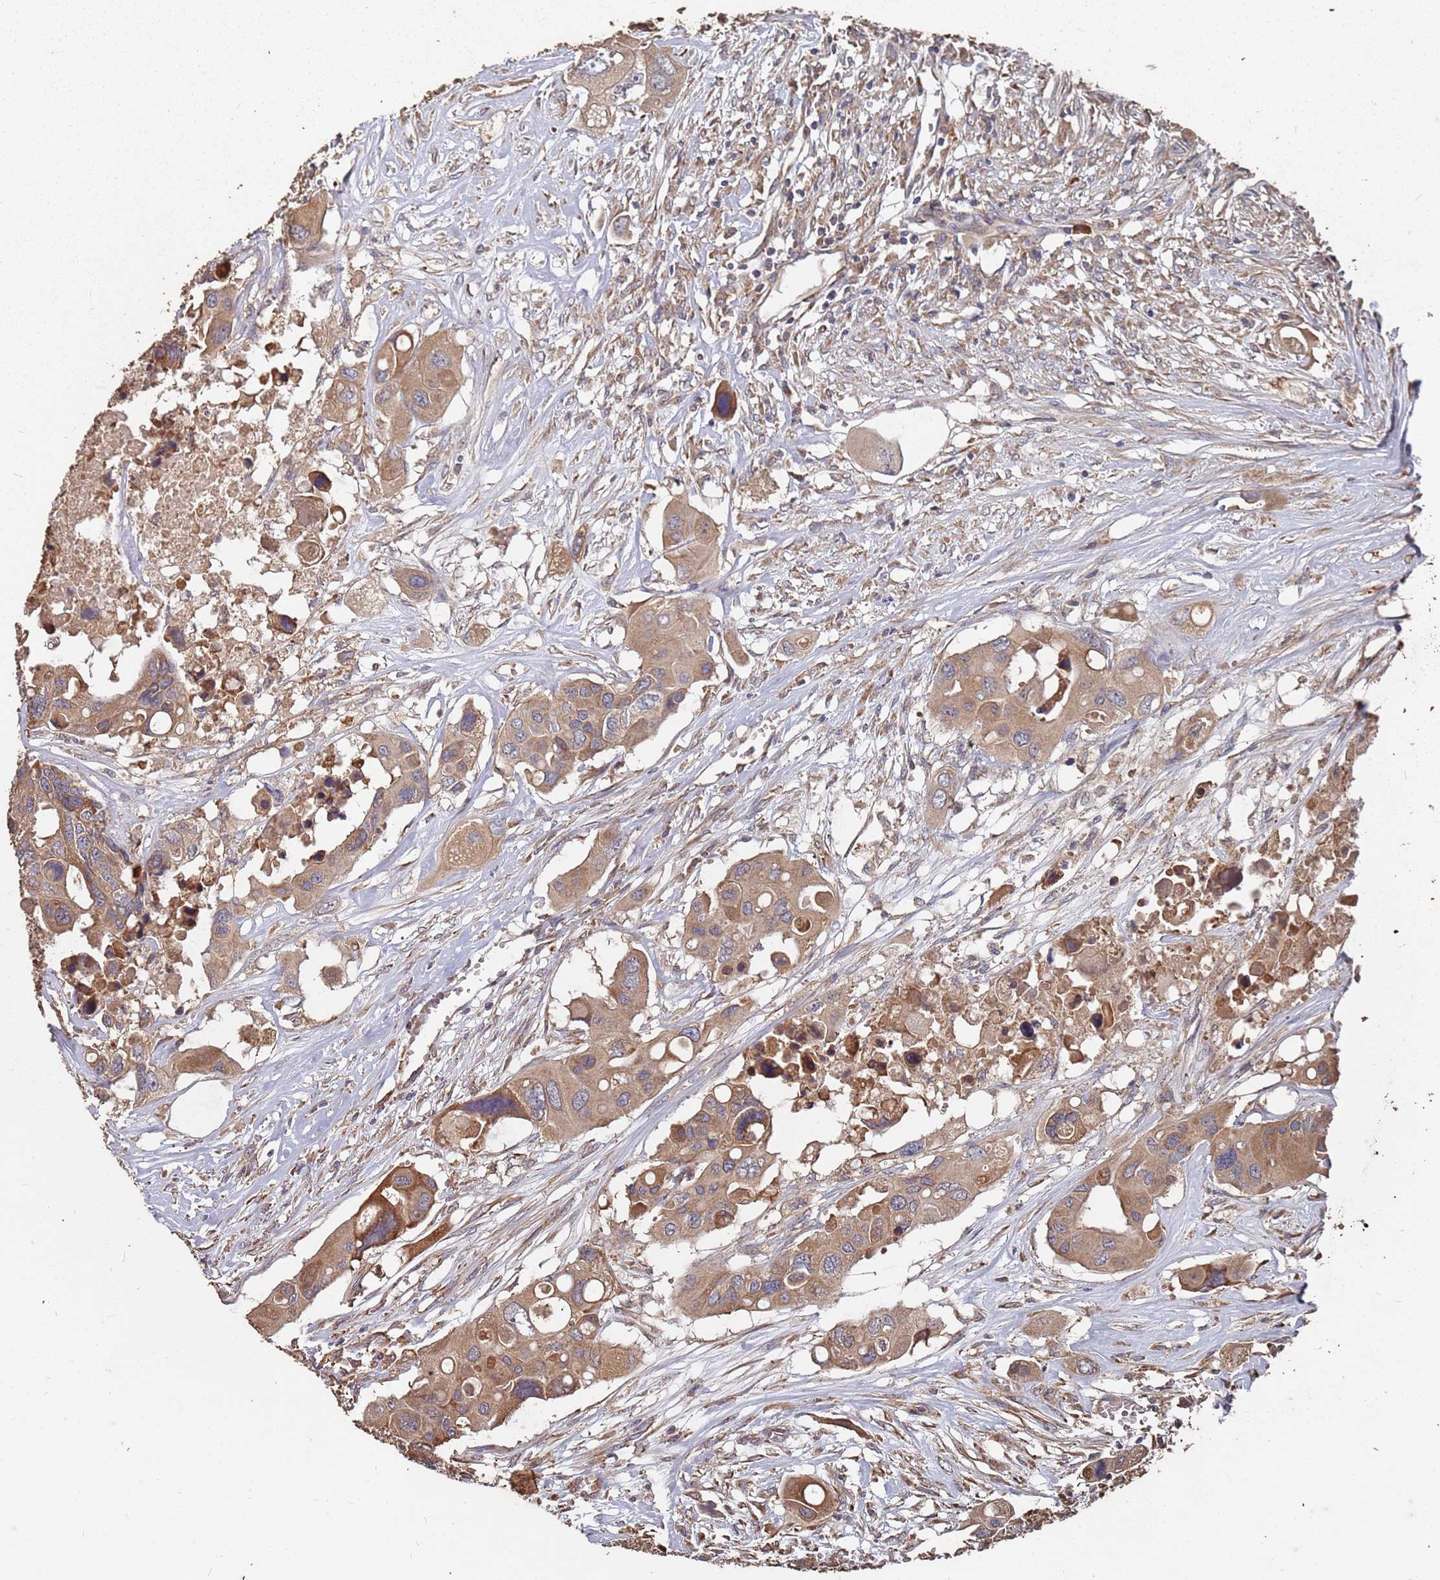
{"staining": {"intensity": "moderate", "quantity": ">75%", "location": "cytoplasmic/membranous"}, "tissue": "colorectal cancer", "cell_type": "Tumor cells", "image_type": "cancer", "snomed": [{"axis": "morphology", "description": "Adenocarcinoma, NOS"}, {"axis": "topography", "description": "Colon"}], "caption": "Human colorectal cancer (adenocarcinoma) stained with a brown dye shows moderate cytoplasmic/membranous positive staining in approximately >75% of tumor cells.", "gene": "ATG5", "patient": {"sex": "male", "age": 77}}